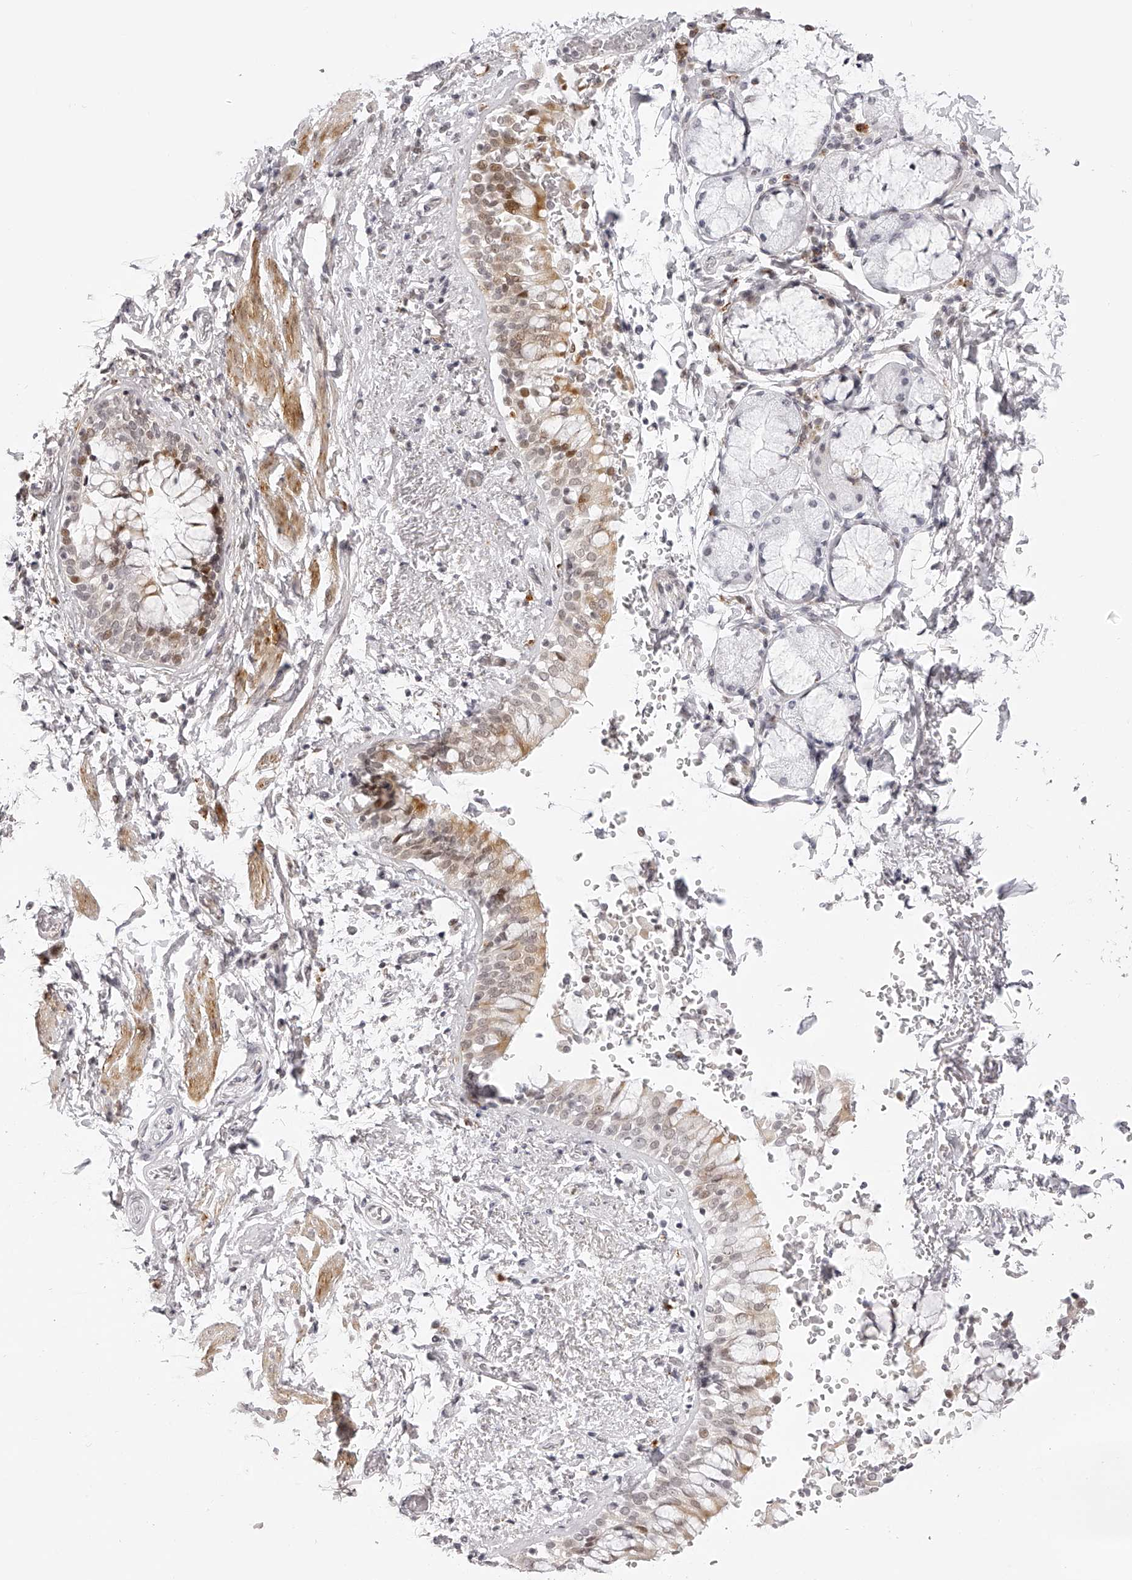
{"staining": {"intensity": "strong", "quantity": "25%-75%", "location": "cytoplasmic/membranous,nuclear"}, "tissue": "bronchus", "cell_type": "Respiratory epithelial cells", "image_type": "normal", "snomed": [{"axis": "morphology", "description": "Normal tissue, NOS"}, {"axis": "morphology", "description": "Inflammation, NOS"}, {"axis": "topography", "description": "Cartilage tissue"}, {"axis": "topography", "description": "Bronchus"}, {"axis": "topography", "description": "Lung"}], "caption": "DAB (3,3'-diaminobenzidine) immunohistochemical staining of normal human bronchus displays strong cytoplasmic/membranous,nuclear protein staining in approximately 25%-75% of respiratory epithelial cells.", "gene": "PLEKHG1", "patient": {"sex": "female", "age": 64}}